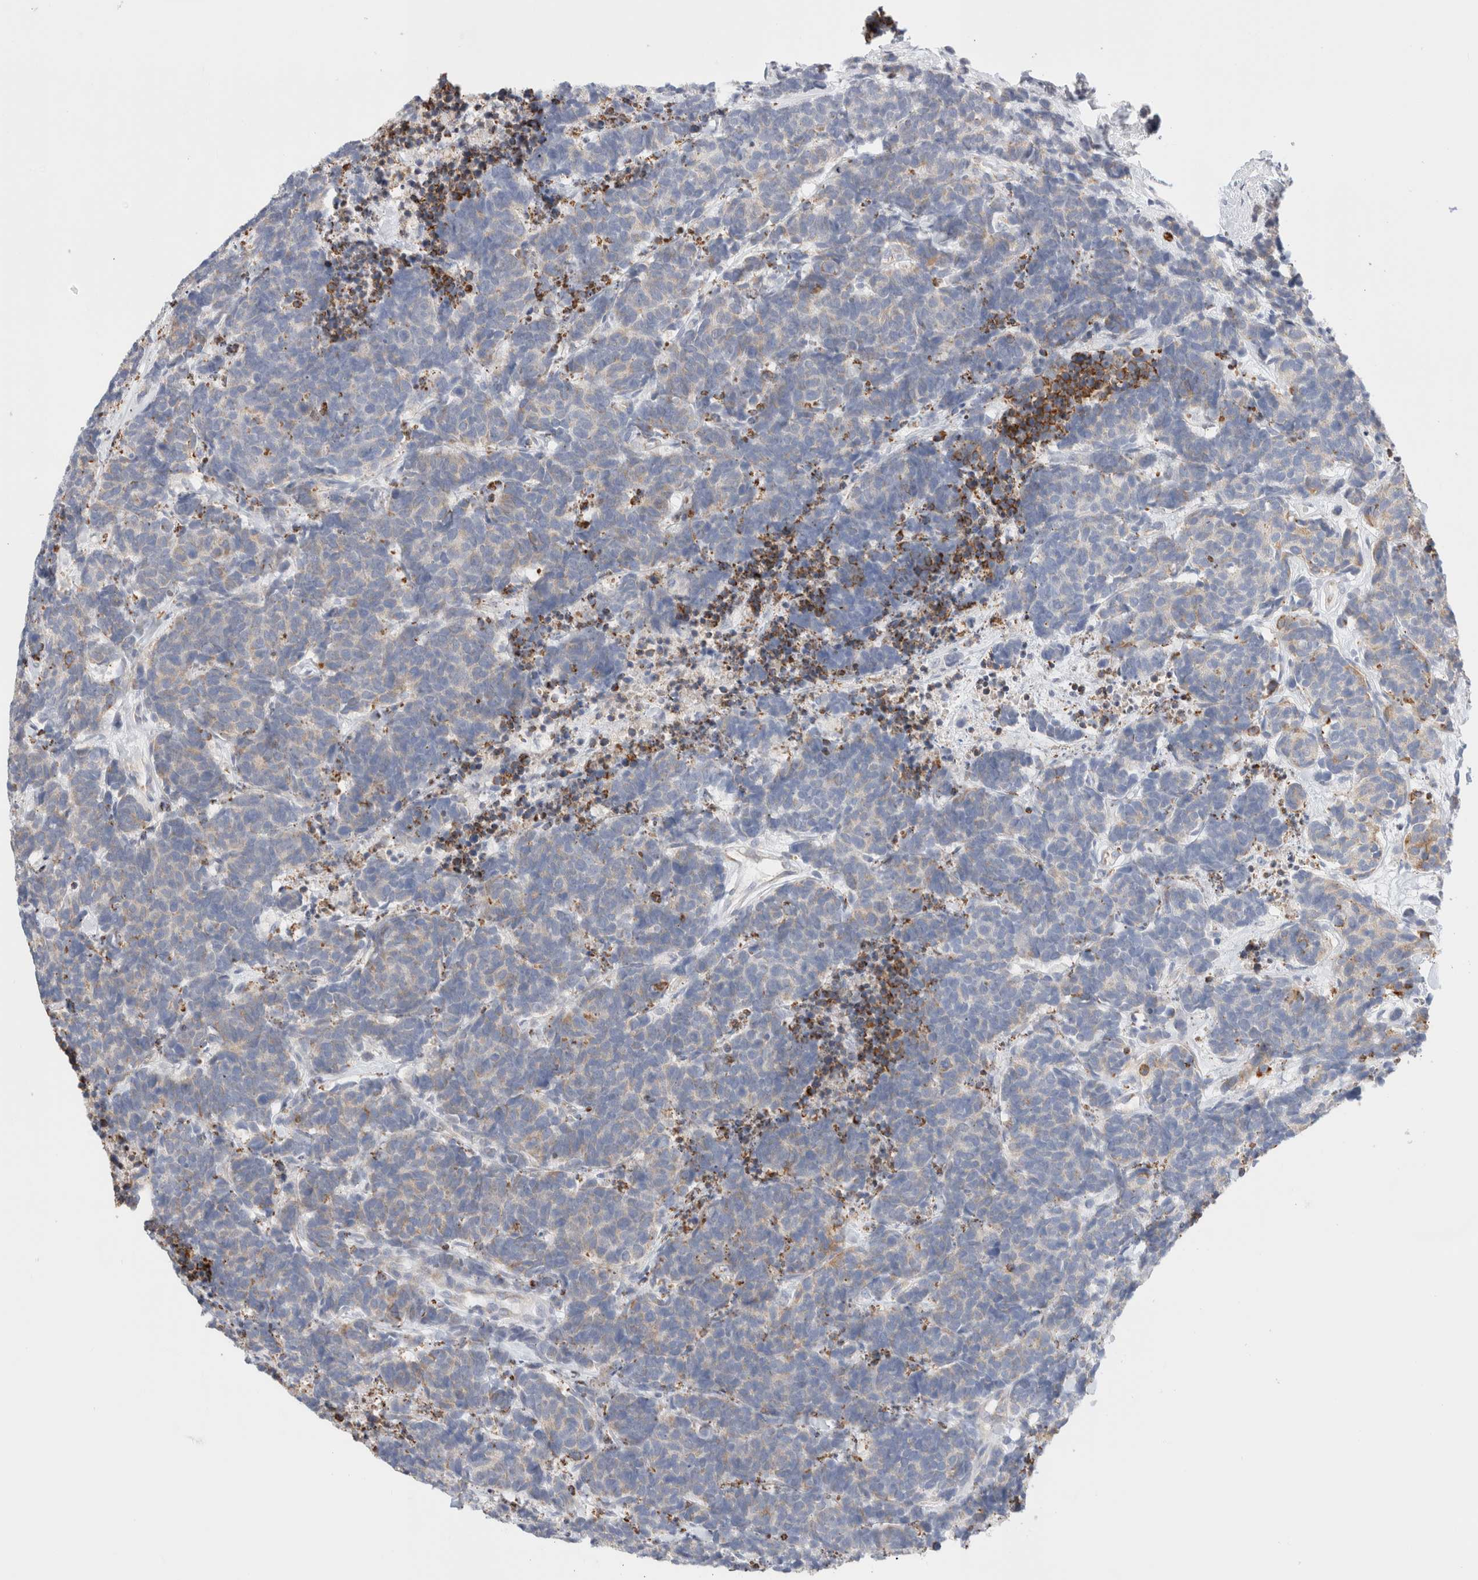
{"staining": {"intensity": "weak", "quantity": "<25%", "location": "cytoplasmic/membranous"}, "tissue": "carcinoid", "cell_type": "Tumor cells", "image_type": "cancer", "snomed": [{"axis": "morphology", "description": "Carcinoma, NOS"}, {"axis": "morphology", "description": "Carcinoid, malignant, NOS"}, {"axis": "topography", "description": "Urinary bladder"}], "caption": "The immunohistochemistry image has no significant staining in tumor cells of carcinoma tissue. (Stains: DAB (3,3'-diaminobenzidine) immunohistochemistry (IHC) with hematoxylin counter stain, Microscopy: brightfield microscopy at high magnification).", "gene": "CSK", "patient": {"sex": "male", "age": 57}}